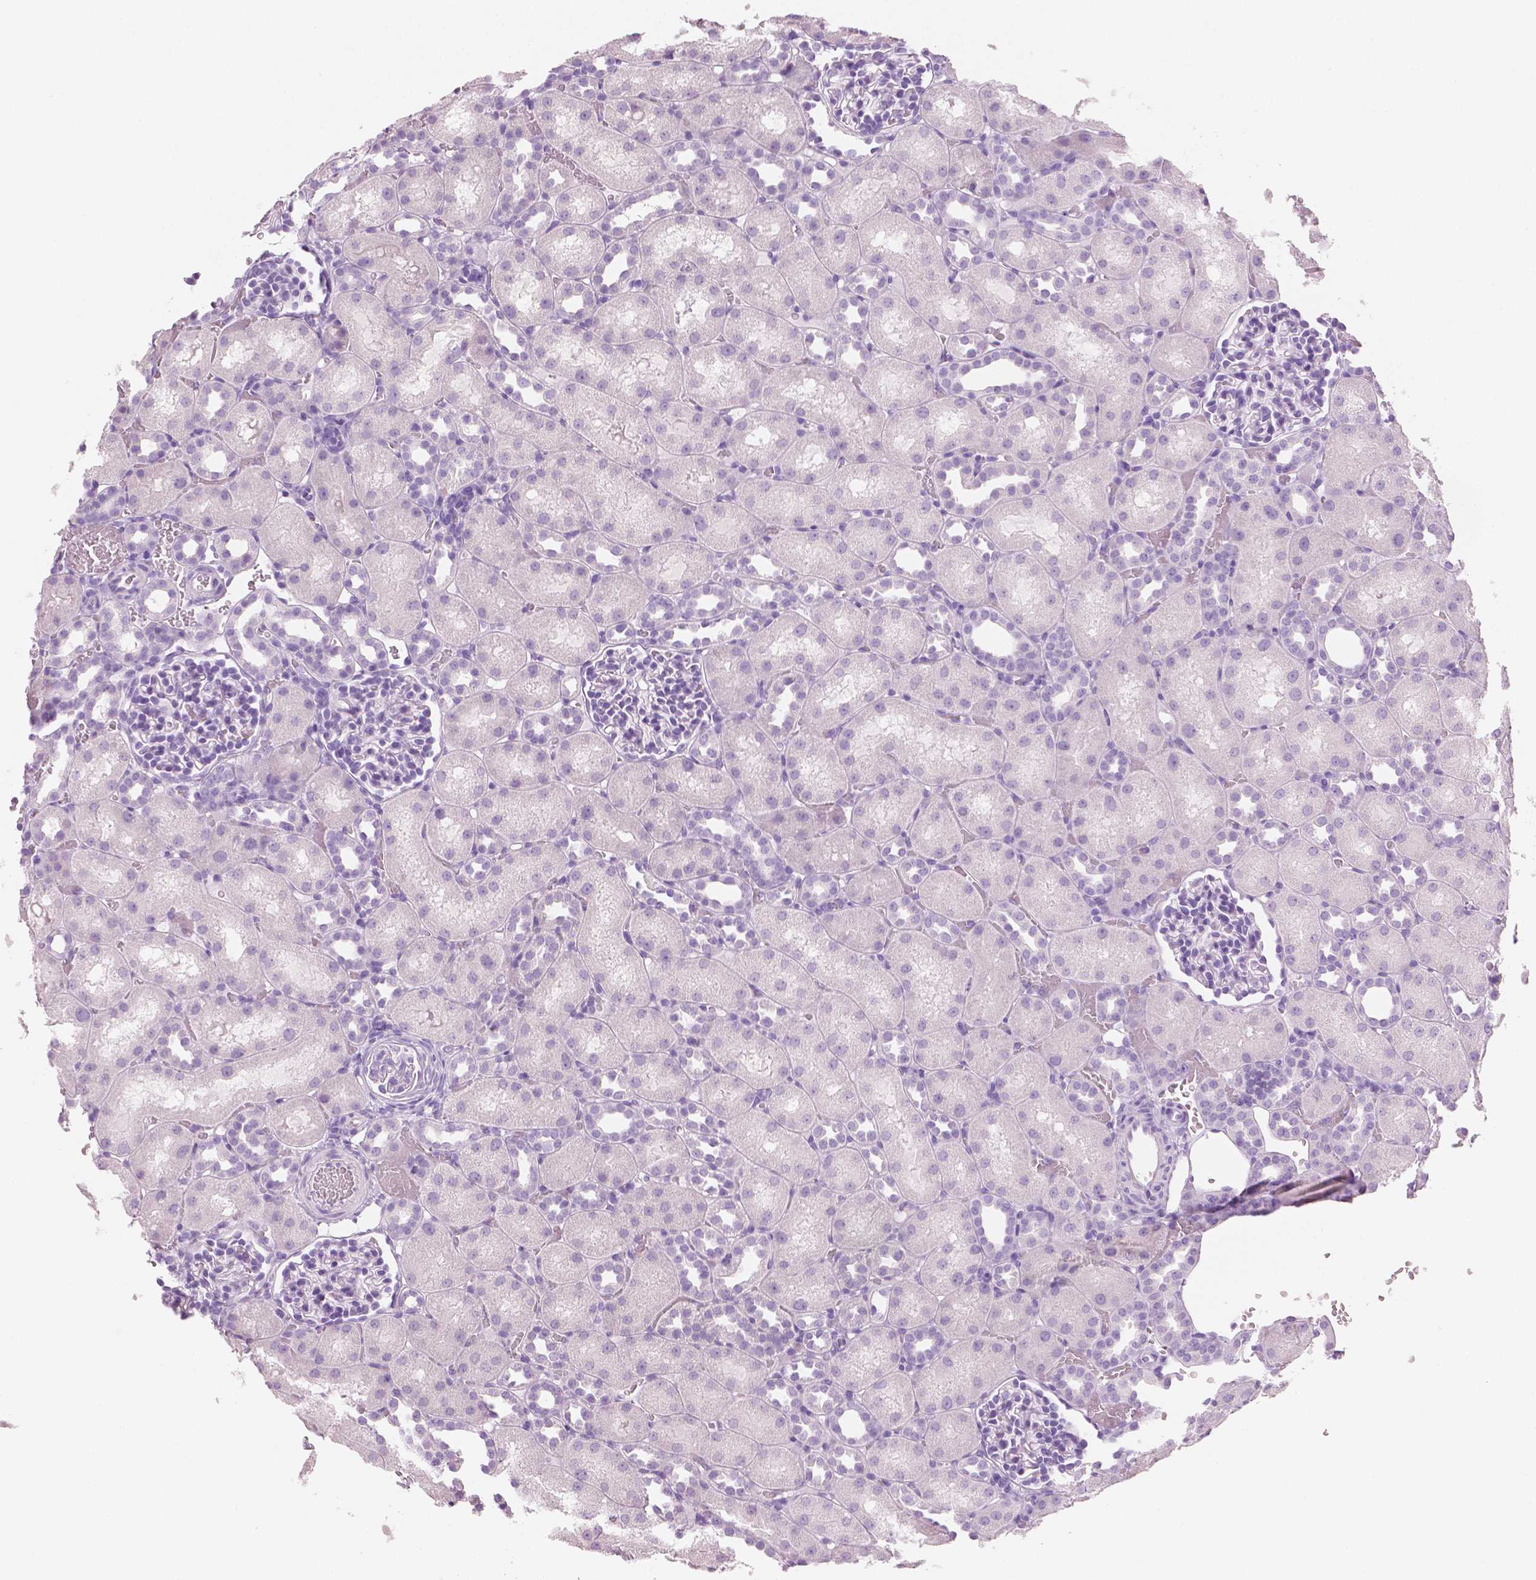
{"staining": {"intensity": "negative", "quantity": "none", "location": "none"}, "tissue": "kidney", "cell_type": "Cells in glomeruli", "image_type": "normal", "snomed": [{"axis": "morphology", "description": "Normal tissue, NOS"}, {"axis": "topography", "description": "Kidney"}], "caption": "High magnification brightfield microscopy of benign kidney stained with DAB (3,3'-diaminobenzidine) (brown) and counterstained with hematoxylin (blue): cells in glomeruli show no significant expression. The staining was performed using DAB (3,3'-diaminobenzidine) to visualize the protein expression in brown, while the nuclei were stained in blue with hematoxylin (Magnification: 20x).", "gene": "PLIN4", "patient": {"sex": "male", "age": 1}}